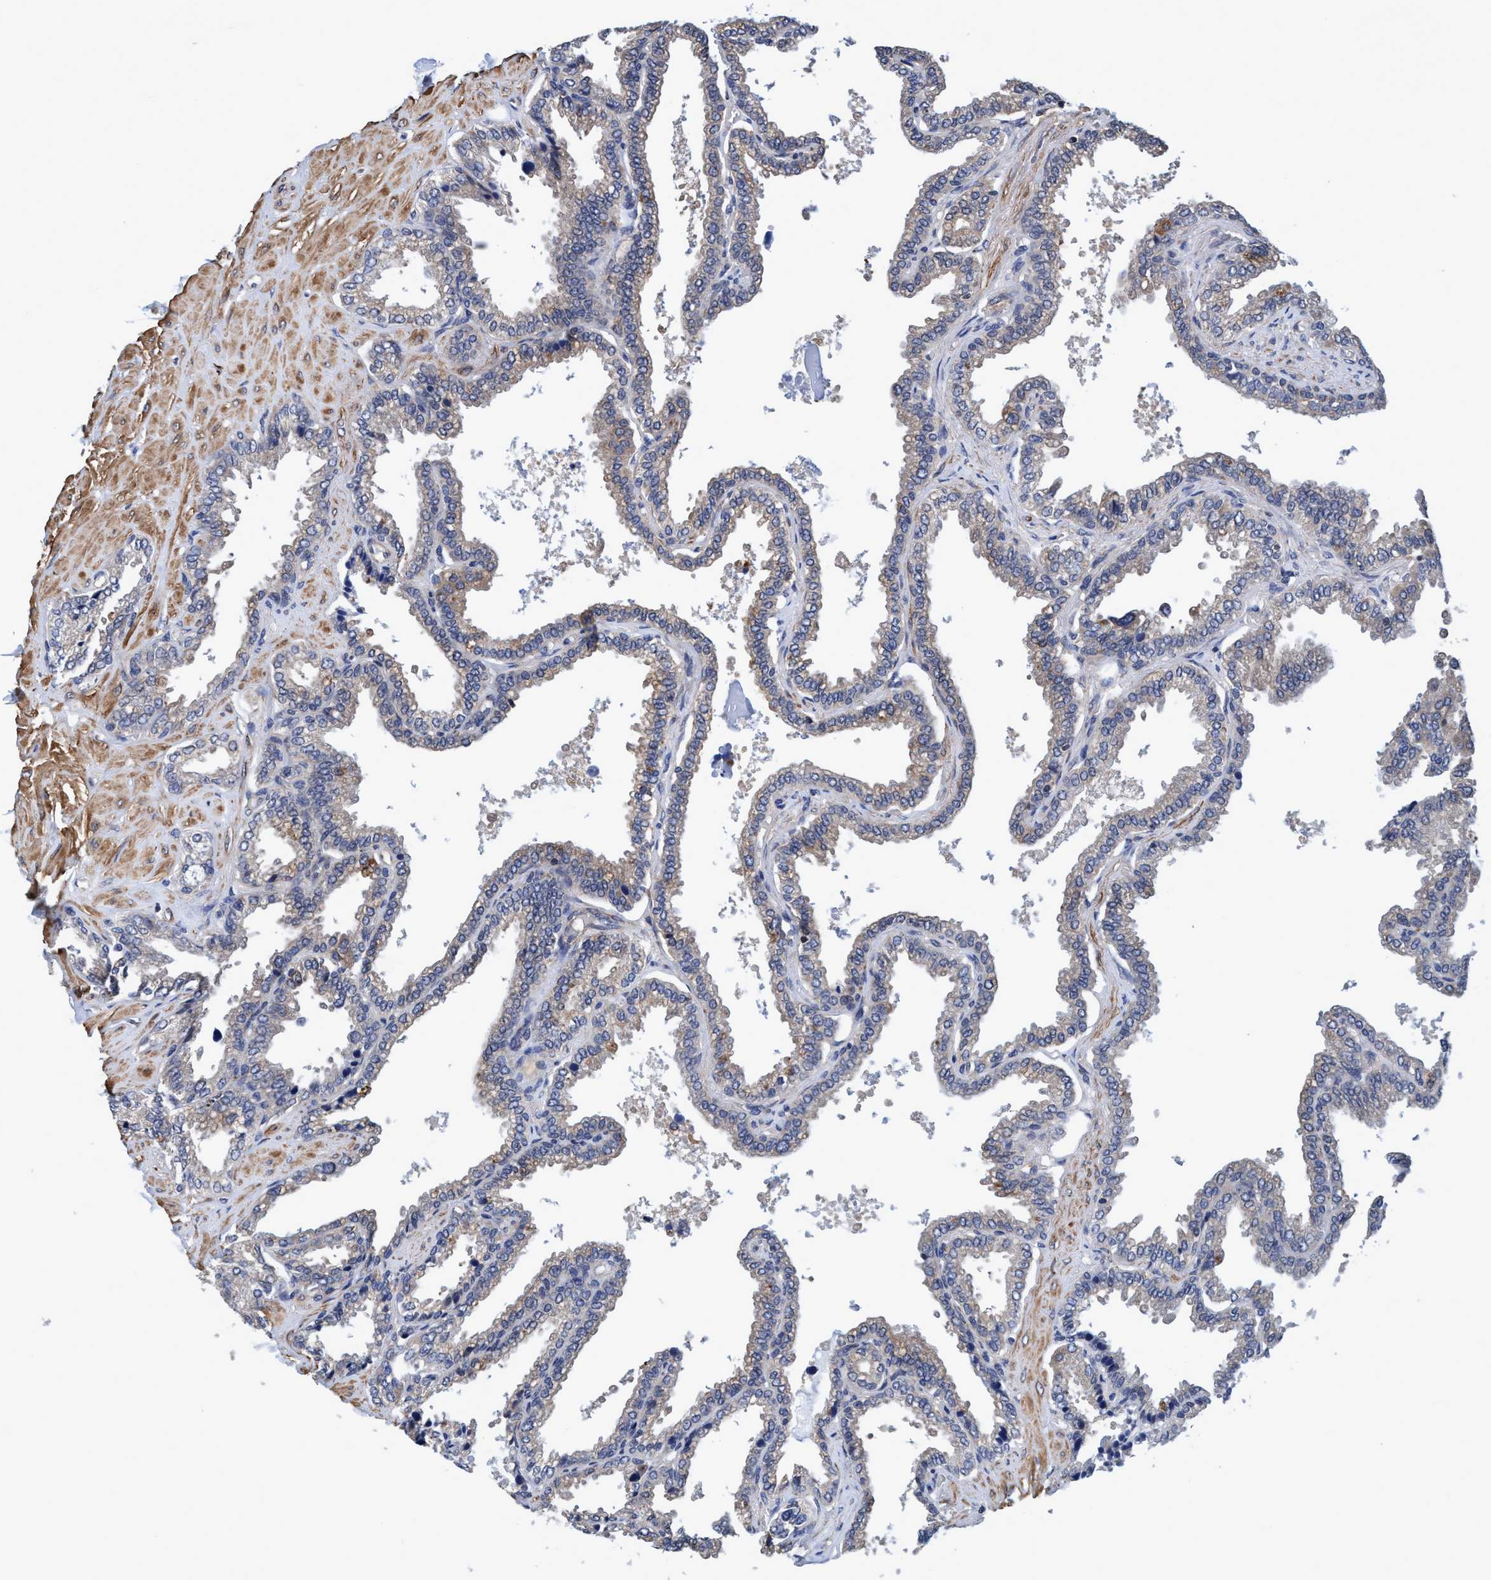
{"staining": {"intensity": "weak", "quantity": "25%-75%", "location": "cytoplasmic/membranous"}, "tissue": "seminal vesicle", "cell_type": "Glandular cells", "image_type": "normal", "snomed": [{"axis": "morphology", "description": "Normal tissue, NOS"}, {"axis": "topography", "description": "Seminal veicle"}], "caption": "DAB (3,3'-diaminobenzidine) immunohistochemical staining of unremarkable seminal vesicle demonstrates weak cytoplasmic/membranous protein staining in approximately 25%-75% of glandular cells.", "gene": "CALCOCO2", "patient": {"sex": "male", "age": 46}}